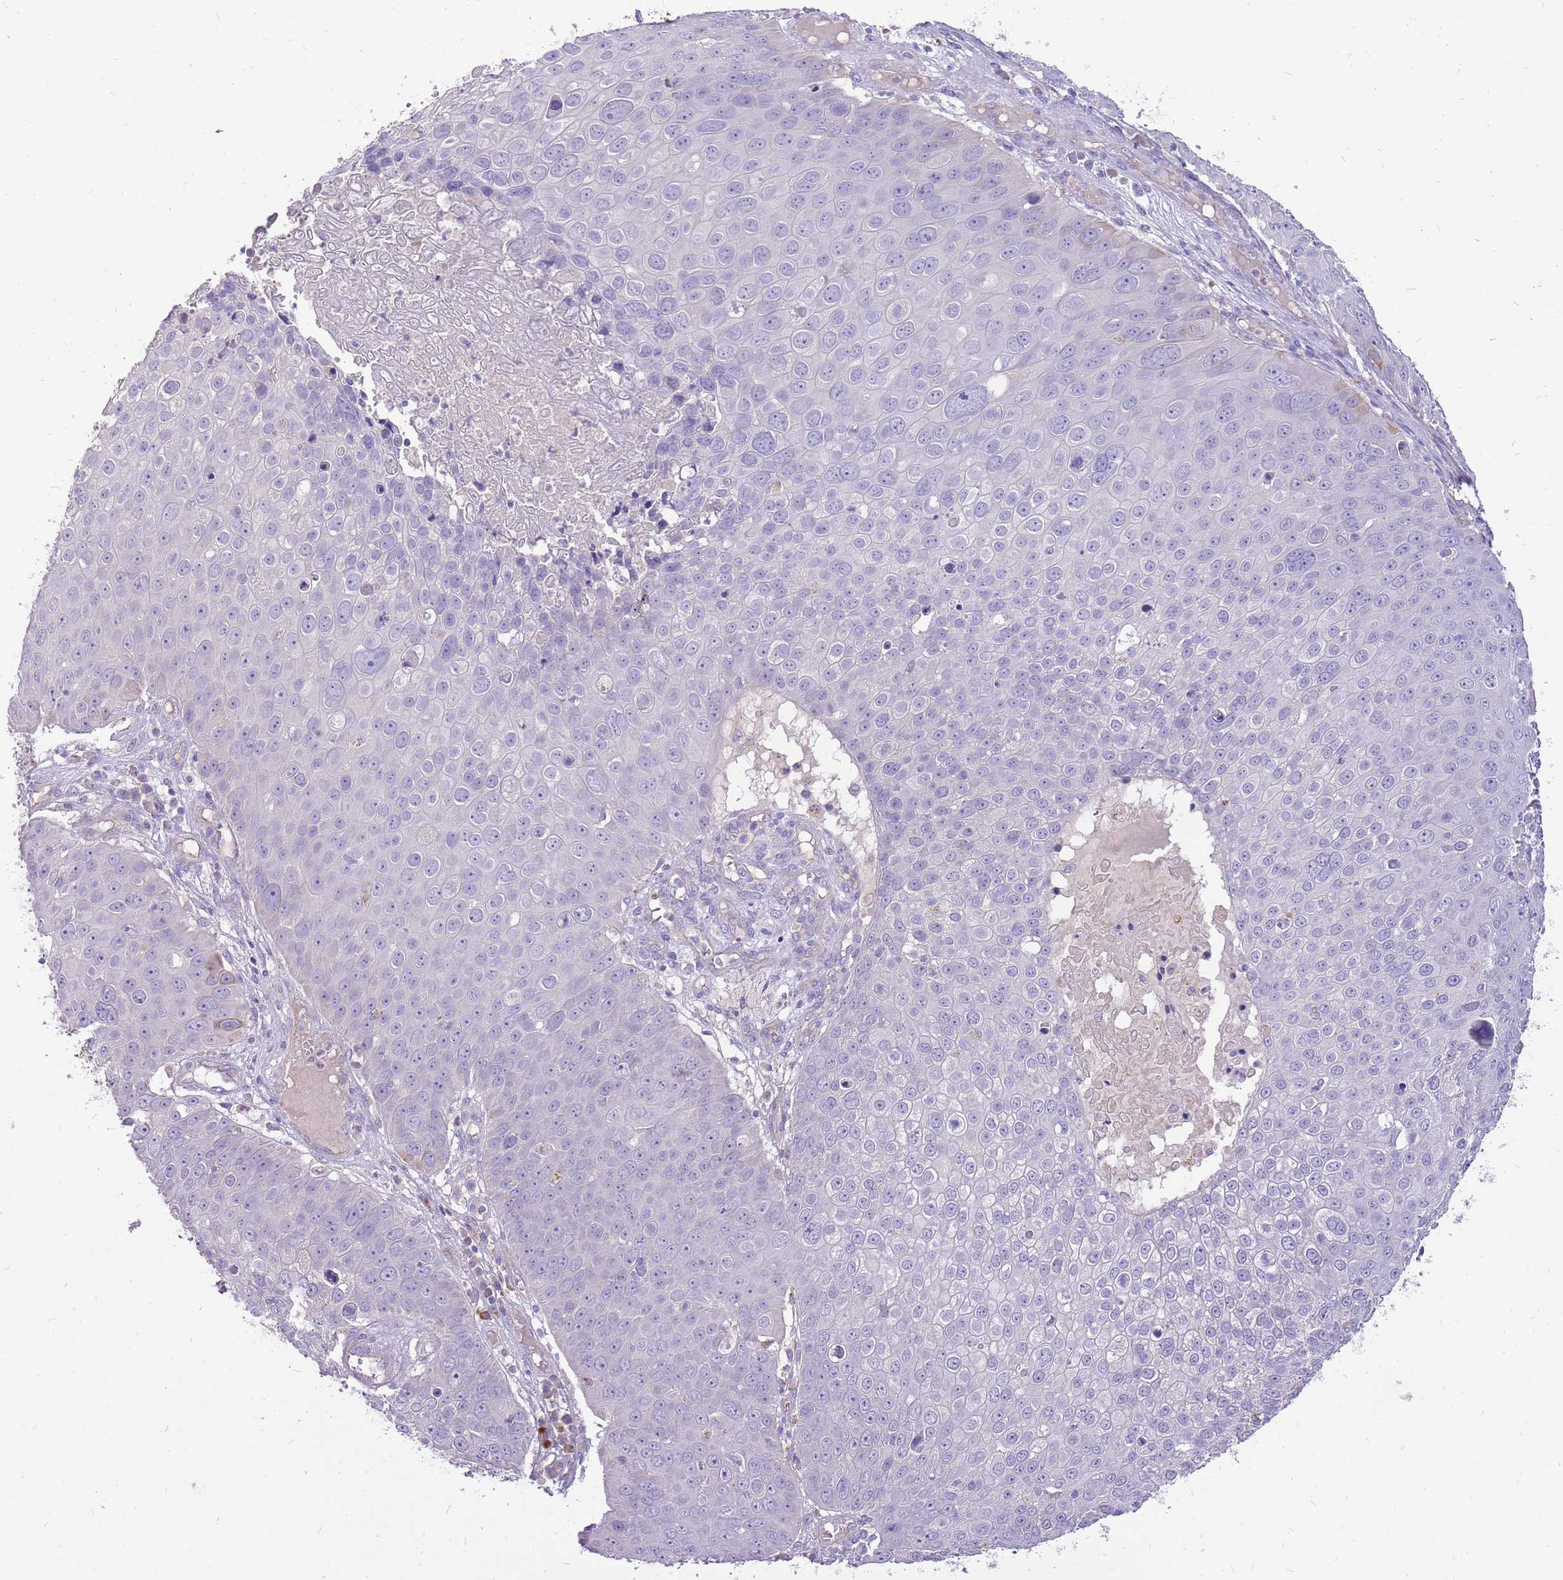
{"staining": {"intensity": "negative", "quantity": "none", "location": "none"}, "tissue": "skin cancer", "cell_type": "Tumor cells", "image_type": "cancer", "snomed": [{"axis": "morphology", "description": "Squamous cell carcinoma, NOS"}, {"axis": "topography", "description": "Skin"}], "caption": "A high-resolution histopathology image shows IHC staining of skin squamous cell carcinoma, which demonstrates no significant staining in tumor cells. (DAB (3,3'-diaminobenzidine) immunohistochemistry with hematoxylin counter stain).", "gene": "NTN4", "patient": {"sex": "male", "age": 71}}